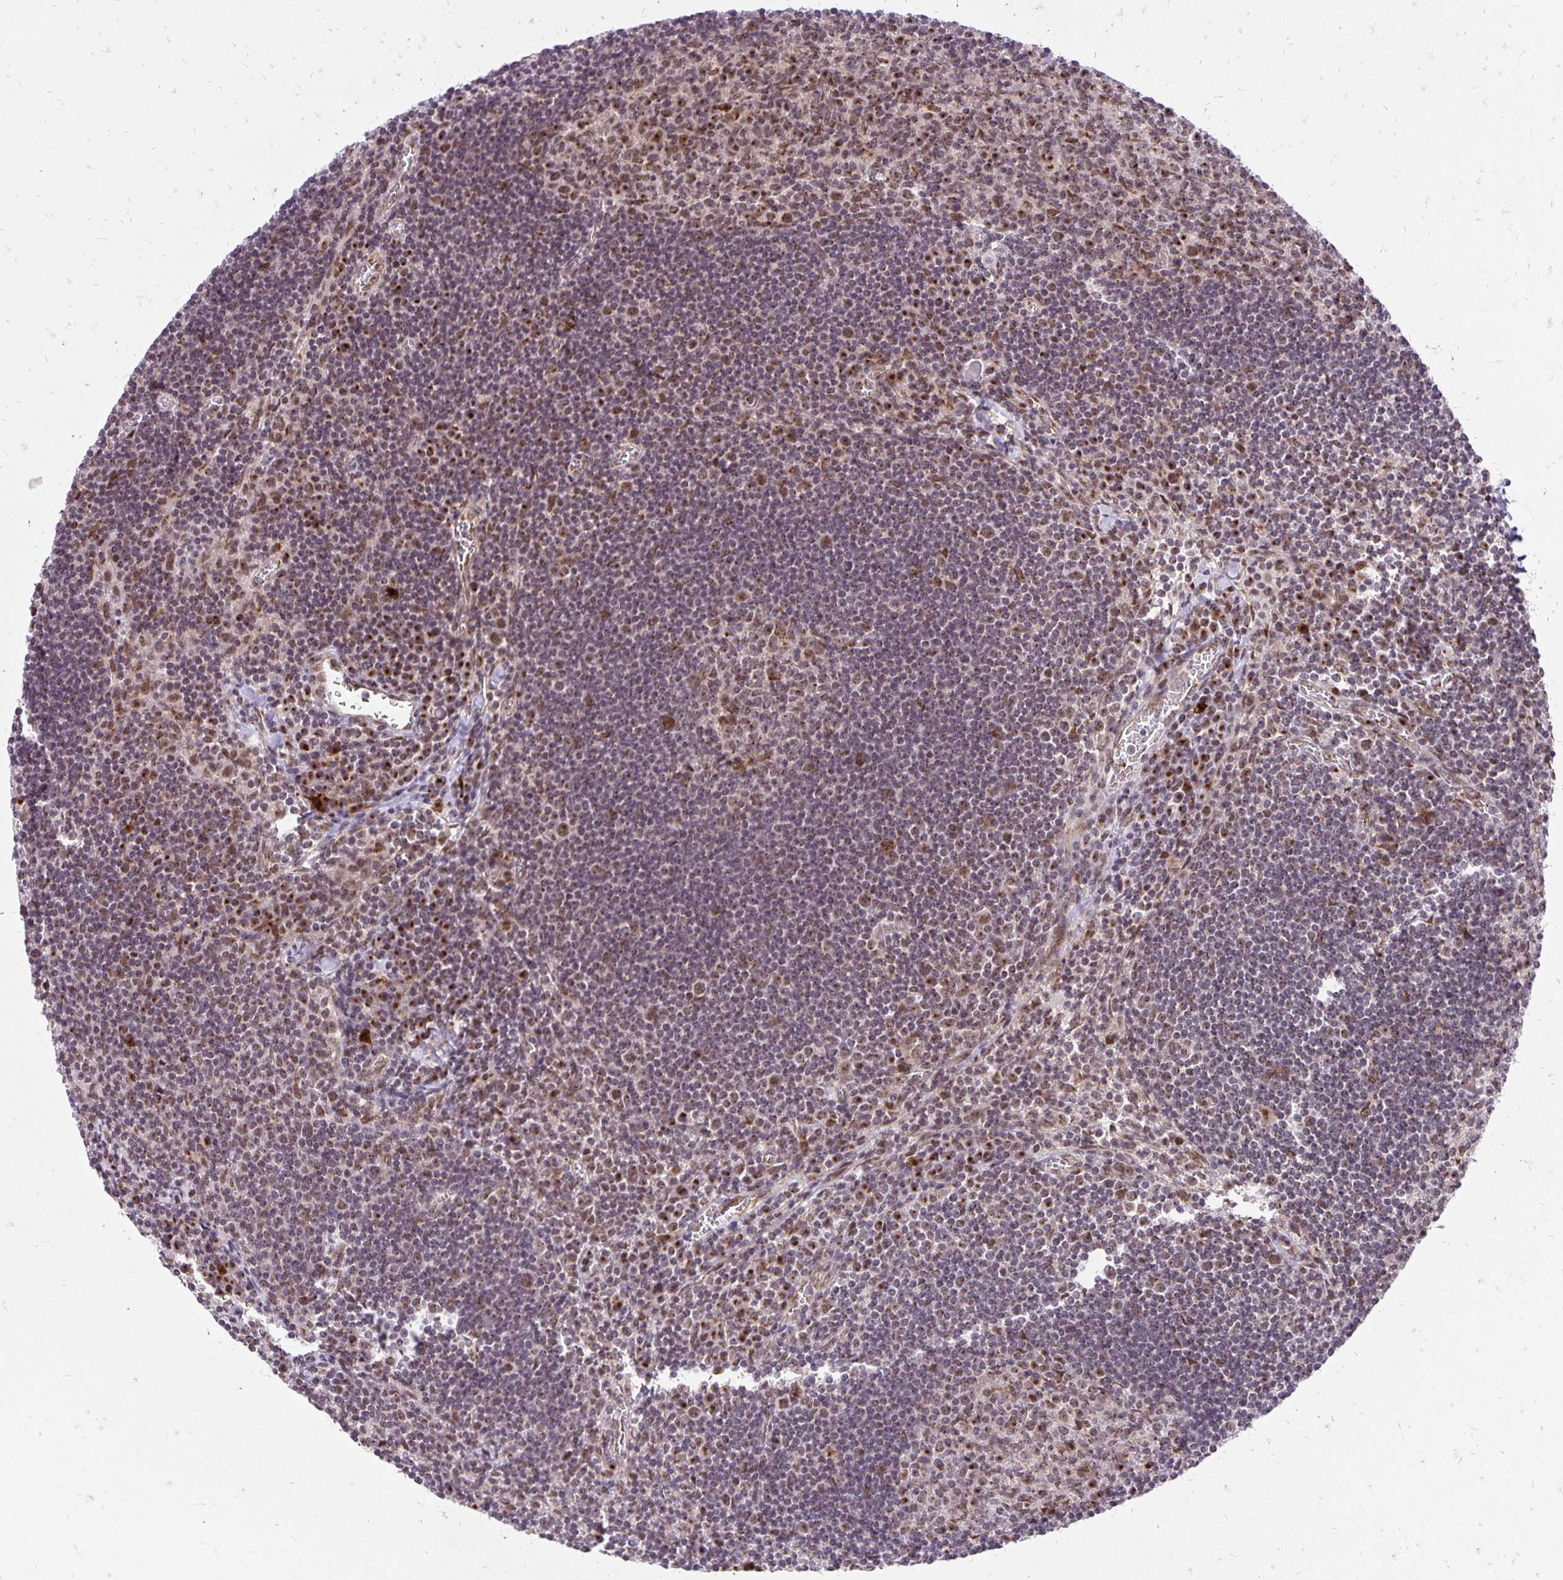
{"staining": {"intensity": "moderate", "quantity": "25%-75%", "location": "cytoplasmic/membranous"}, "tissue": "lymph node", "cell_type": "Germinal center cells", "image_type": "normal", "snomed": [{"axis": "morphology", "description": "Normal tissue, NOS"}, {"axis": "topography", "description": "Lymph node"}], "caption": "The immunohistochemical stain highlights moderate cytoplasmic/membranous staining in germinal center cells of unremarkable lymph node. The staining is performed using DAB (3,3'-diaminobenzidine) brown chromogen to label protein expression. The nuclei are counter-stained blue using hematoxylin.", "gene": "GOLGA5", "patient": {"sex": "male", "age": 67}}